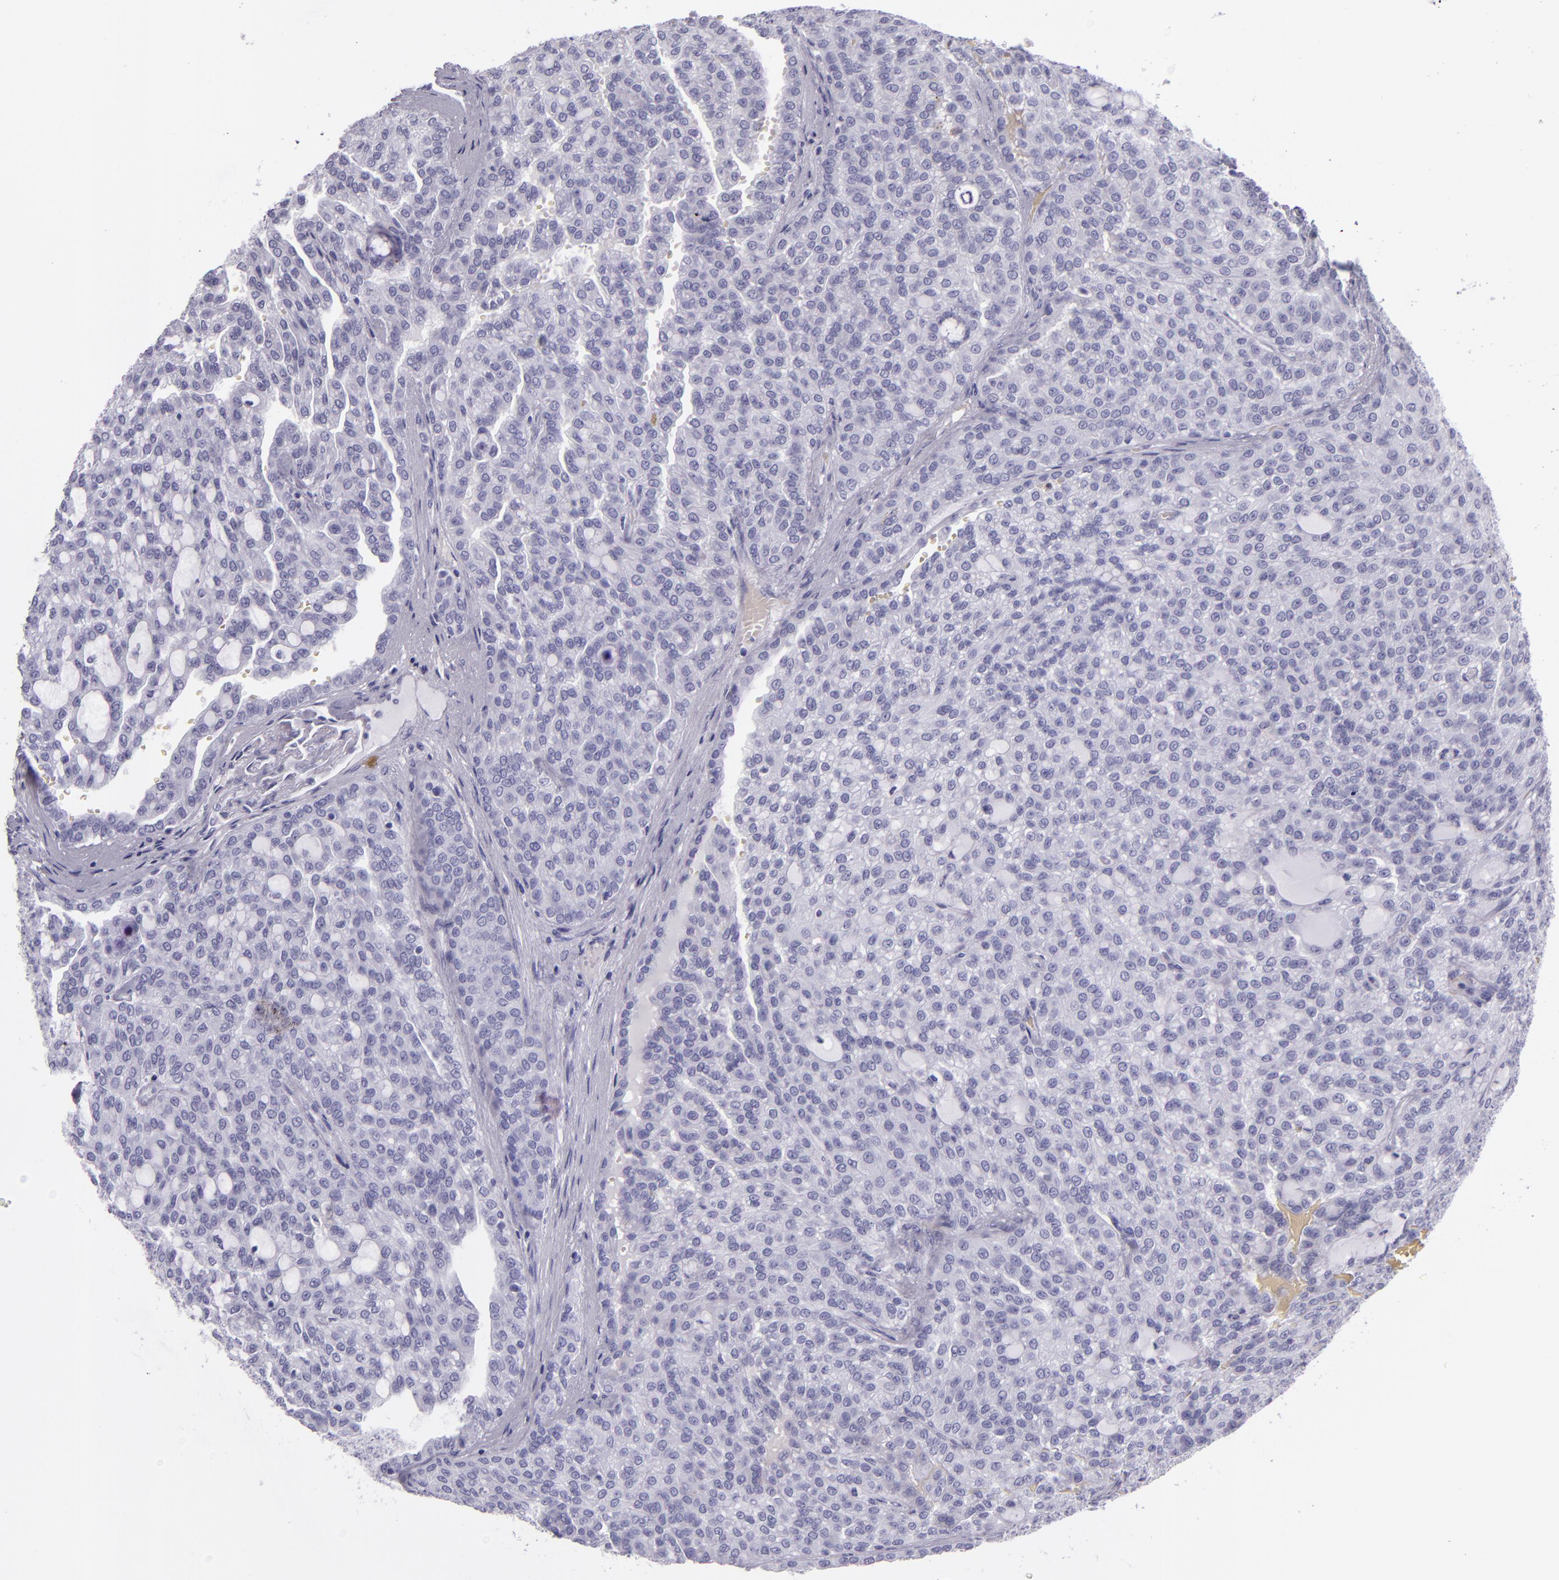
{"staining": {"intensity": "negative", "quantity": "none", "location": "none"}, "tissue": "renal cancer", "cell_type": "Tumor cells", "image_type": "cancer", "snomed": [{"axis": "morphology", "description": "Adenocarcinoma, NOS"}, {"axis": "topography", "description": "Kidney"}], "caption": "IHC micrograph of neoplastic tissue: human renal cancer stained with DAB (3,3'-diaminobenzidine) shows no significant protein expression in tumor cells.", "gene": "CR2", "patient": {"sex": "male", "age": 63}}